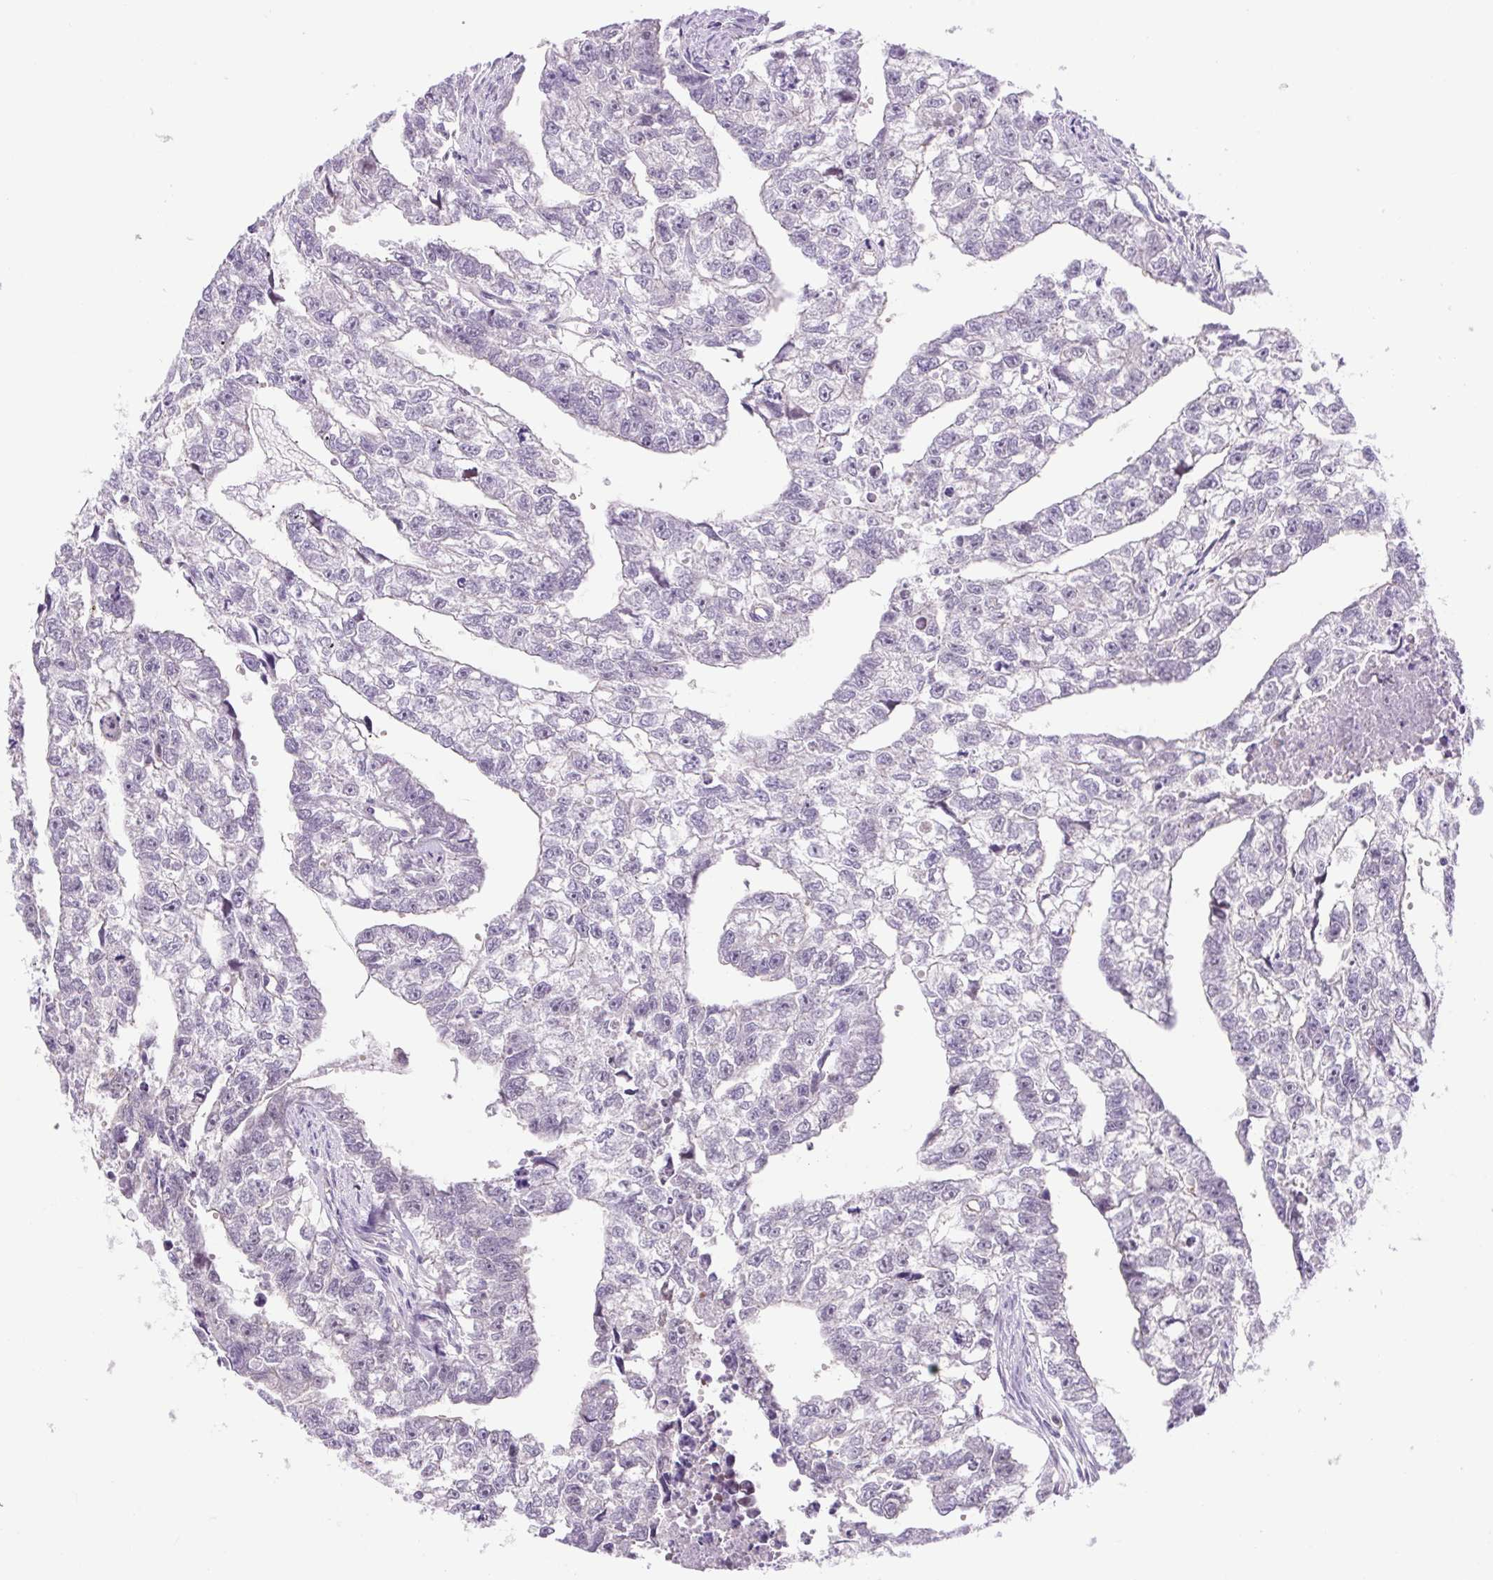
{"staining": {"intensity": "negative", "quantity": "none", "location": "none"}, "tissue": "testis cancer", "cell_type": "Tumor cells", "image_type": "cancer", "snomed": [{"axis": "morphology", "description": "Carcinoma, Embryonal, NOS"}, {"axis": "morphology", "description": "Teratoma, malignant, NOS"}, {"axis": "topography", "description": "Testis"}], "caption": "Testis embryonal carcinoma was stained to show a protein in brown. There is no significant staining in tumor cells.", "gene": "FAM177B", "patient": {"sex": "male", "age": 44}}